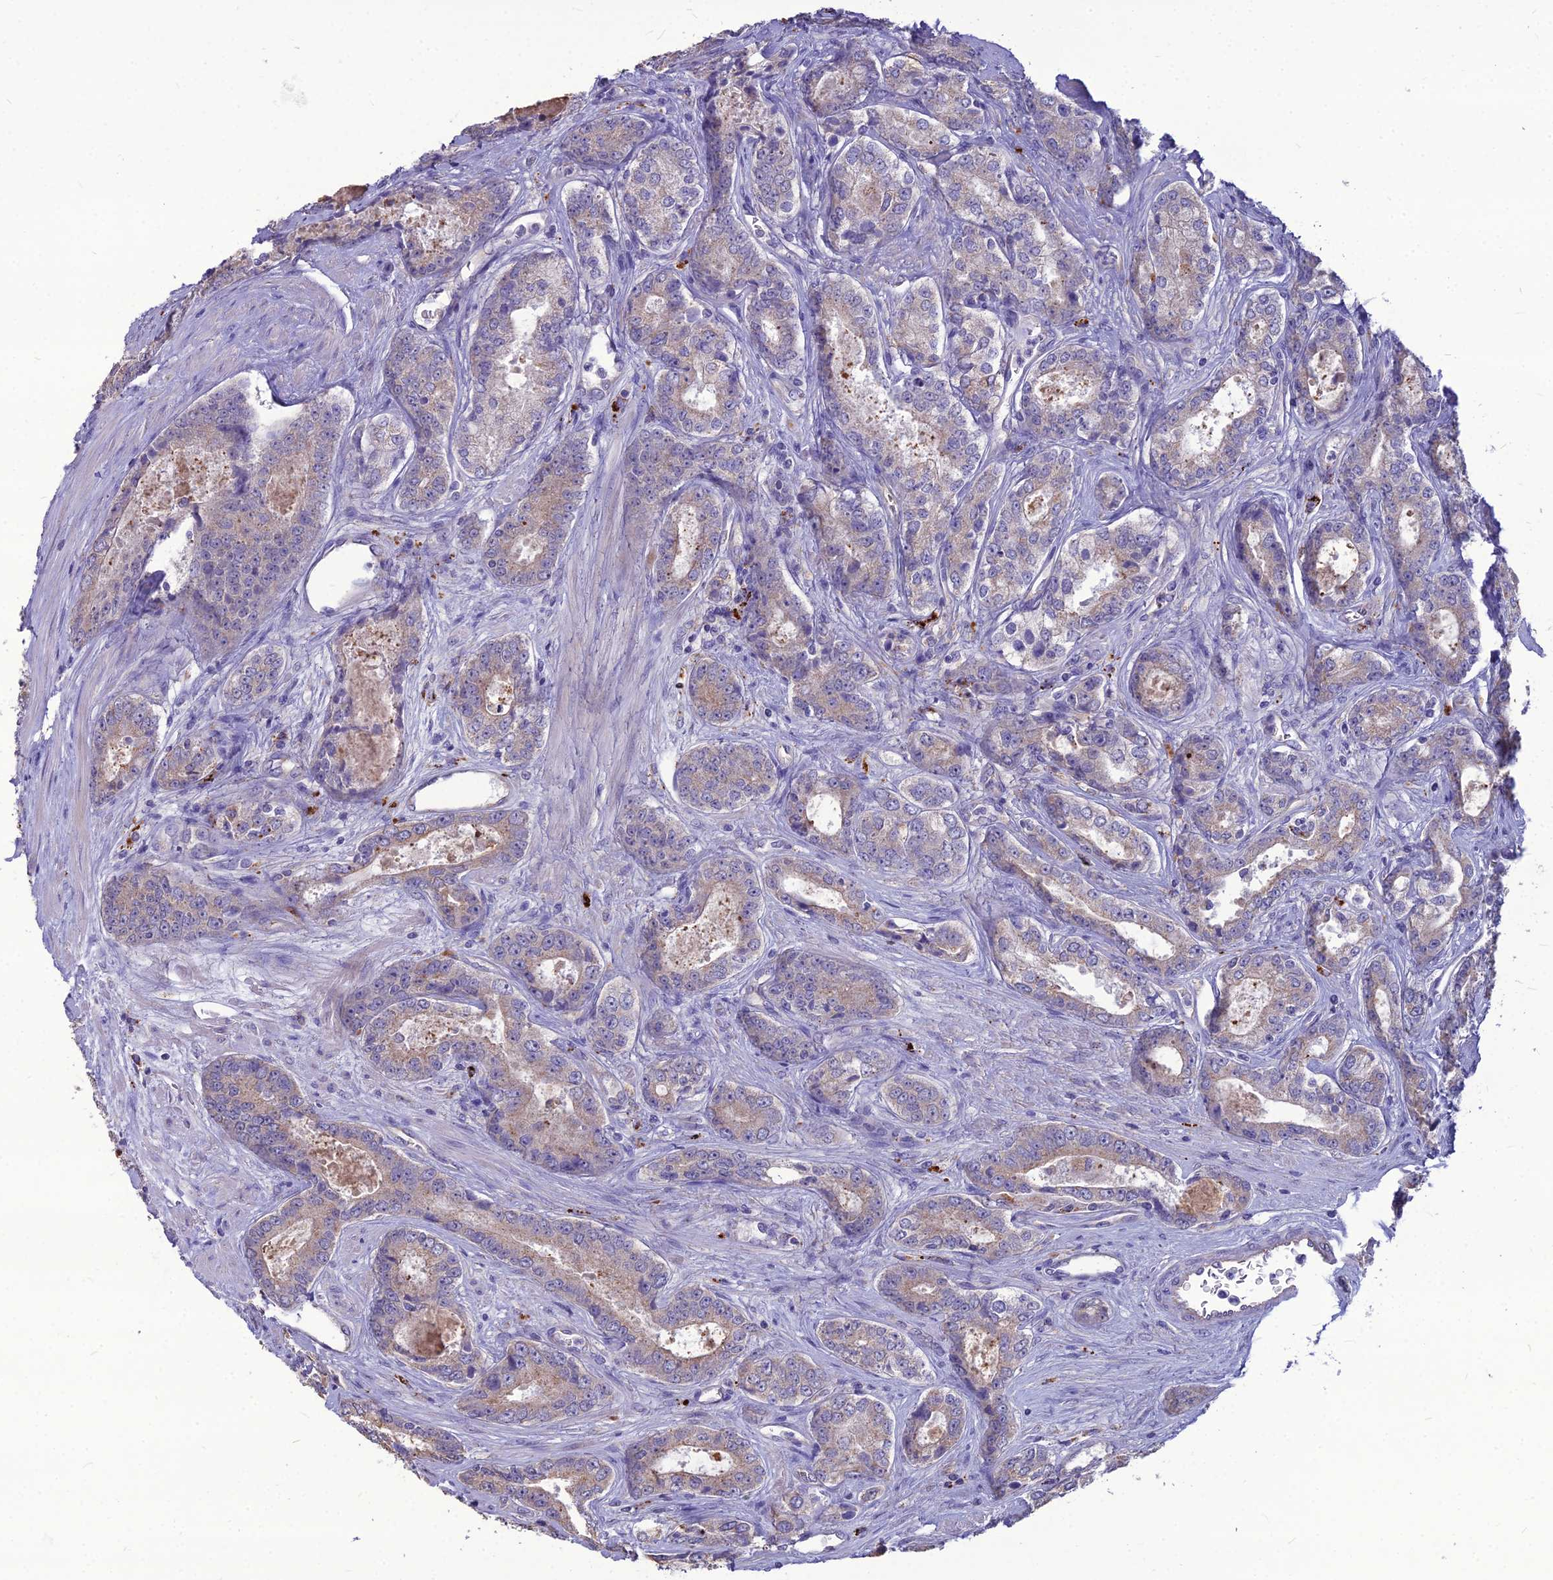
{"staining": {"intensity": "weak", "quantity": "<25%", "location": "cytoplasmic/membranous"}, "tissue": "prostate cancer", "cell_type": "Tumor cells", "image_type": "cancer", "snomed": [{"axis": "morphology", "description": "Adenocarcinoma, Low grade"}, {"axis": "topography", "description": "Prostate"}], "caption": "There is no significant staining in tumor cells of low-grade adenocarcinoma (prostate). (DAB immunohistochemistry with hematoxylin counter stain).", "gene": "PCED1B", "patient": {"sex": "male", "age": 68}}